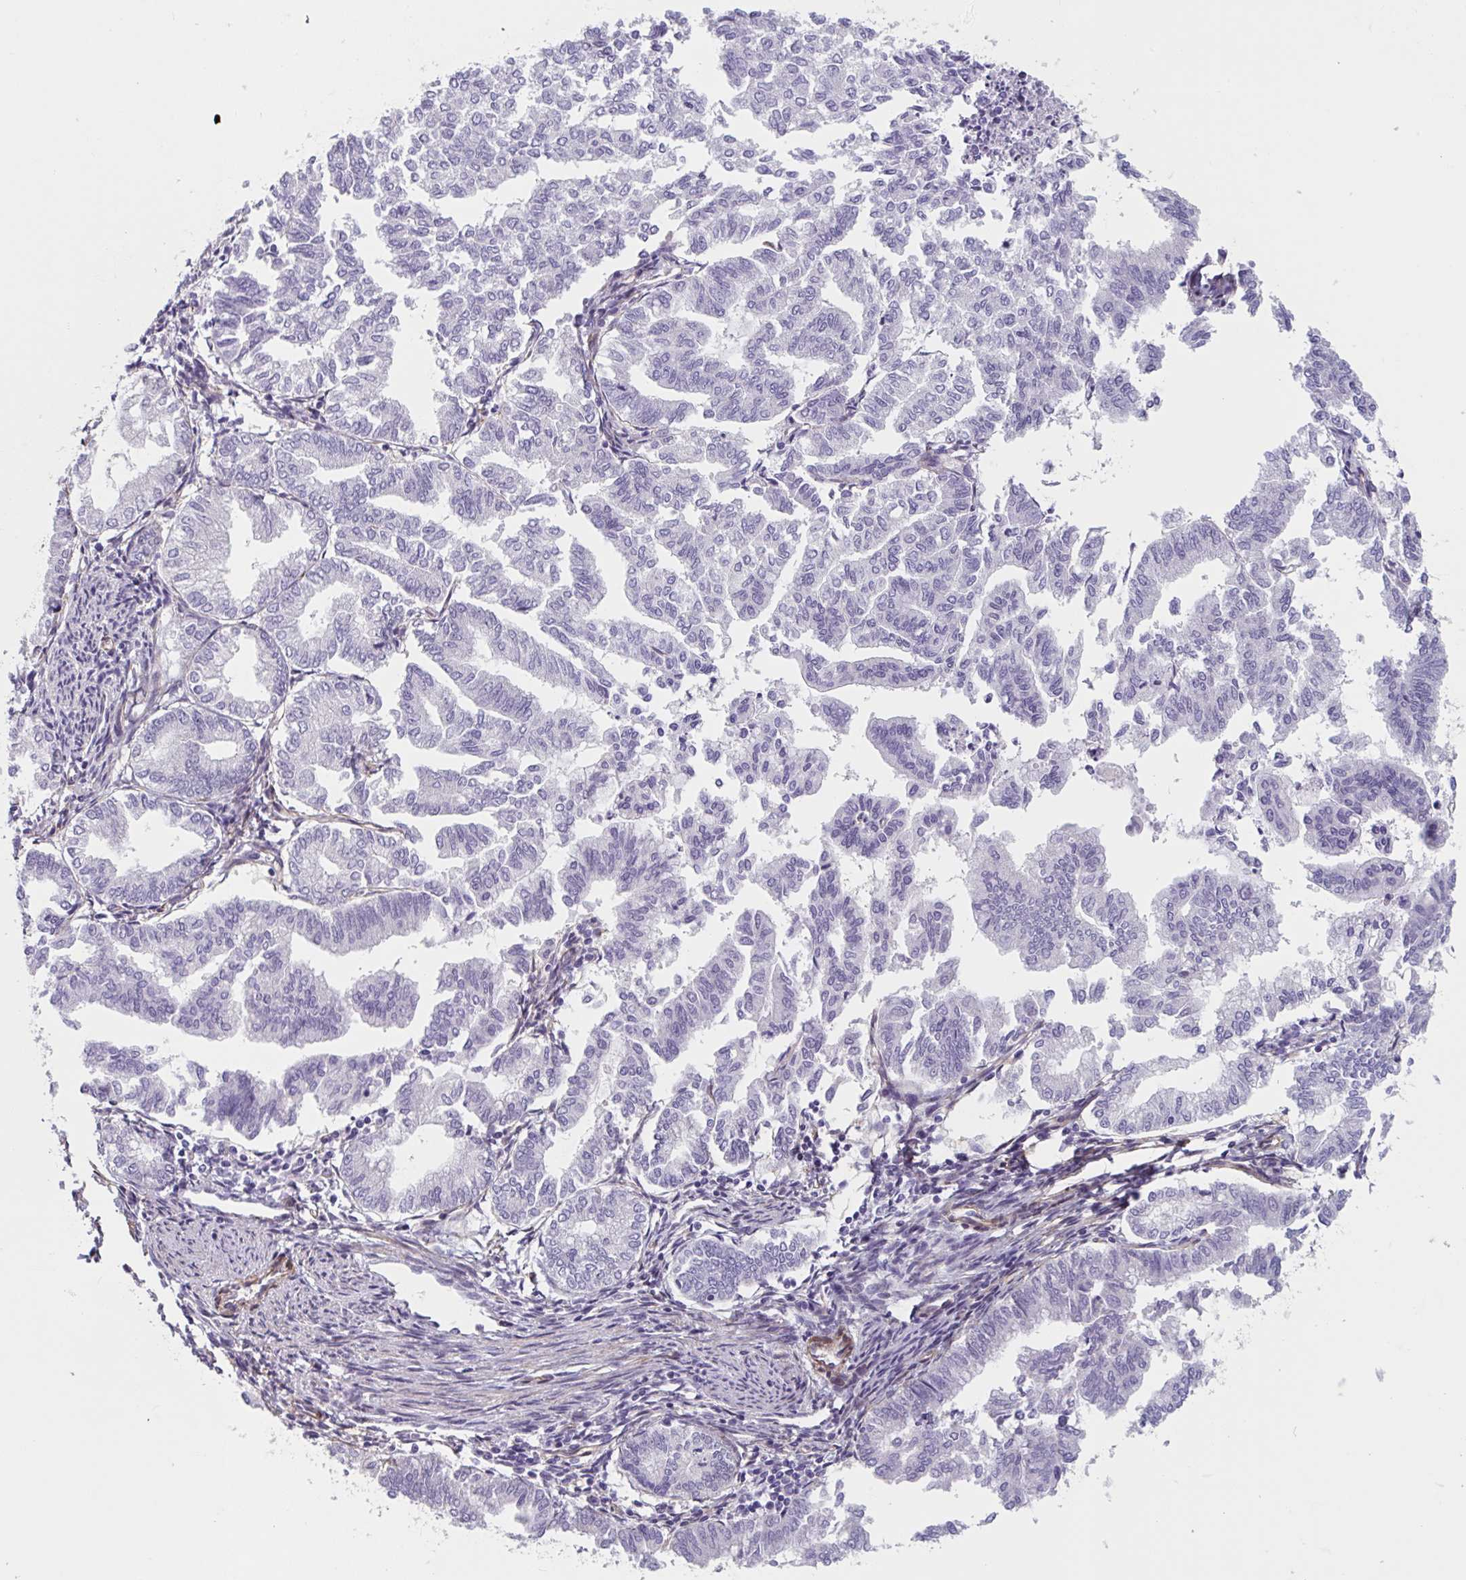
{"staining": {"intensity": "negative", "quantity": "none", "location": "none"}, "tissue": "endometrial cancer", "cell_type": "Tumor cells", "image_type": "cancer", "snomed": [{"axis": "morphology", "description": "Adenocarcinoma, NOS"}, {"axis": "topography", "description": "Endometrium"}], "caption": "An immunohistochemistry (IHC) image of endometrial cancer (adenocarcinoma) is shown. There is no staining in tumor cells of endometrial cancer (adenocarcinoma). Brightfield microscopy of IHC stained with DAB (brown) and hematoxylin (blue), captured at high magnification.", "gene": "CITED4", "patient": {"sex": "female", "age": 79}}